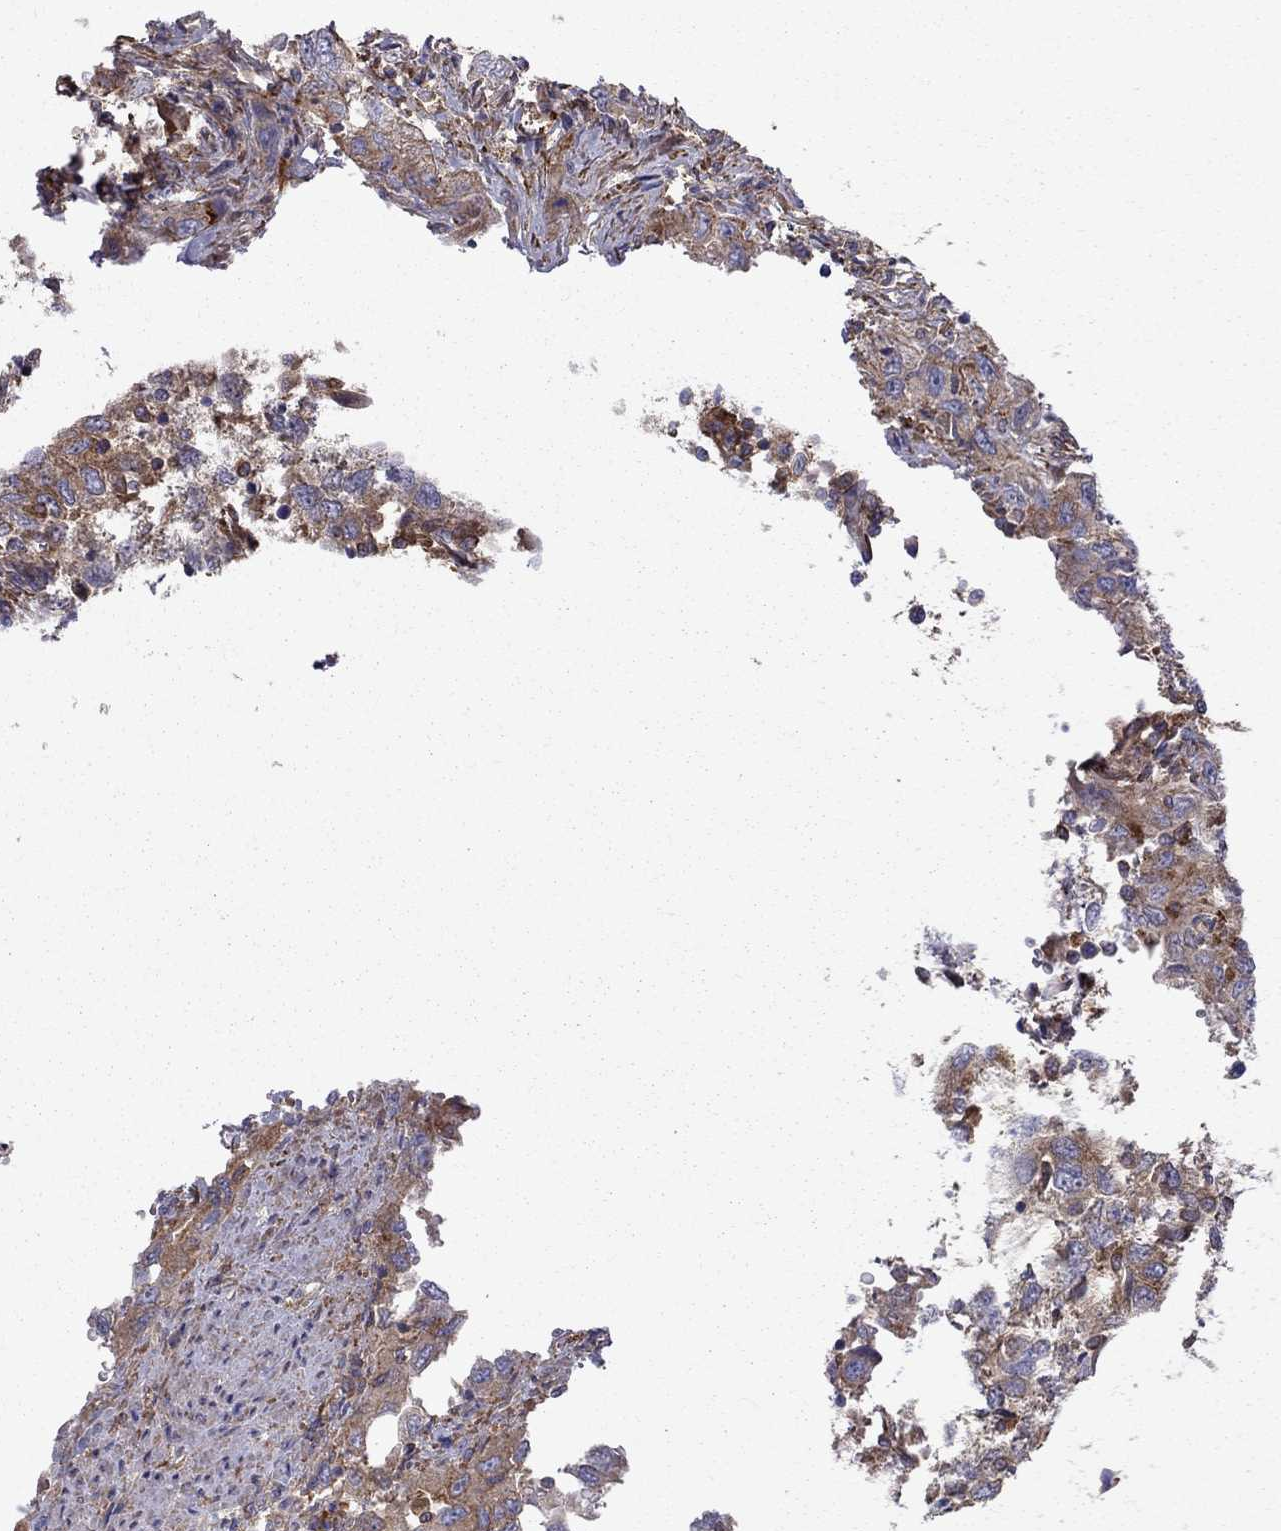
{"staining": {"intensity": "strong", "quantity": "25%-75%", "location": "cytoplasmic/membranous"}, "tissue": "urothelial cancer", "cell_type": "Tumor cells", "image_type": "cancer", "snomed": [{"axis": "morphology", "description": "Urothelial carcinoma, High grade"}, {"axis": "topography", "description": "Urinary bladder"}], "caption": "Immunohistochemistry (IHC) staining of urothelial cancer, which reveals high levels of strong cytoplasmic/membranous staining in about 25%-75% of tumor cells indicating strong cytoplasmic/membranous protein staining. The staining was performed using DAB (brown) for protein detection and nuclei were counterstained in hematoxylin (blue).", "gene": "EIF4E3", "patient": {"sex": "male", "age": 76}}